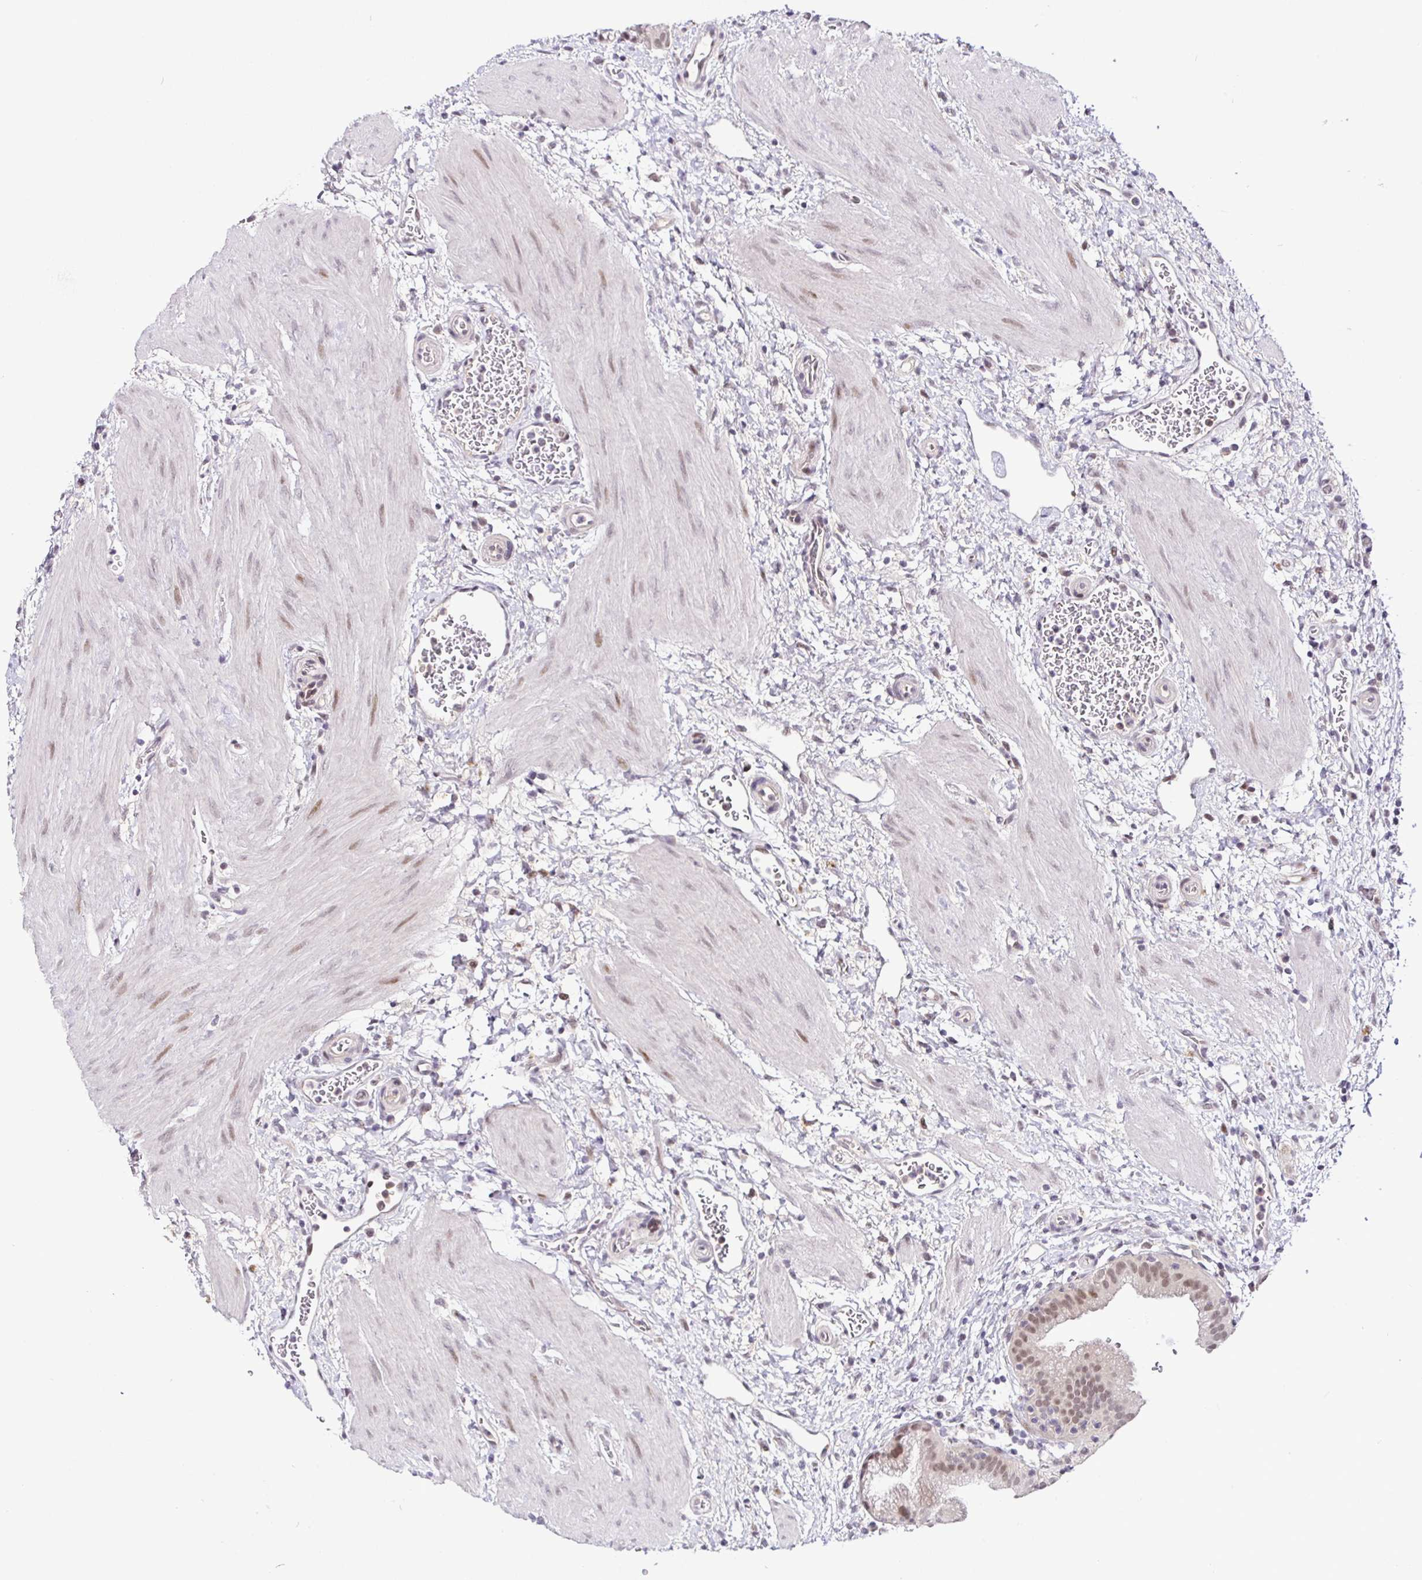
{"staining": {"intensity": "moderate", "quantity": ">75%", "location": "nuclear"}, "tissue": "gallbladder", "cell_type": "Glandular cells", "image_type": "normal", "snomed": [{"axis": "morphology", "description": "Normal tissue, NOS"}, {"axis": "topography", "description": "Gallbladder"}], "caption": "Unremarkable gallbladder was stained to show a protein in brown. There is medium levels of moderate nuclear positivity in about >75% of glandular cells.", "gene": "NUP188", "patient": {"sex": "male", "age": 26}}